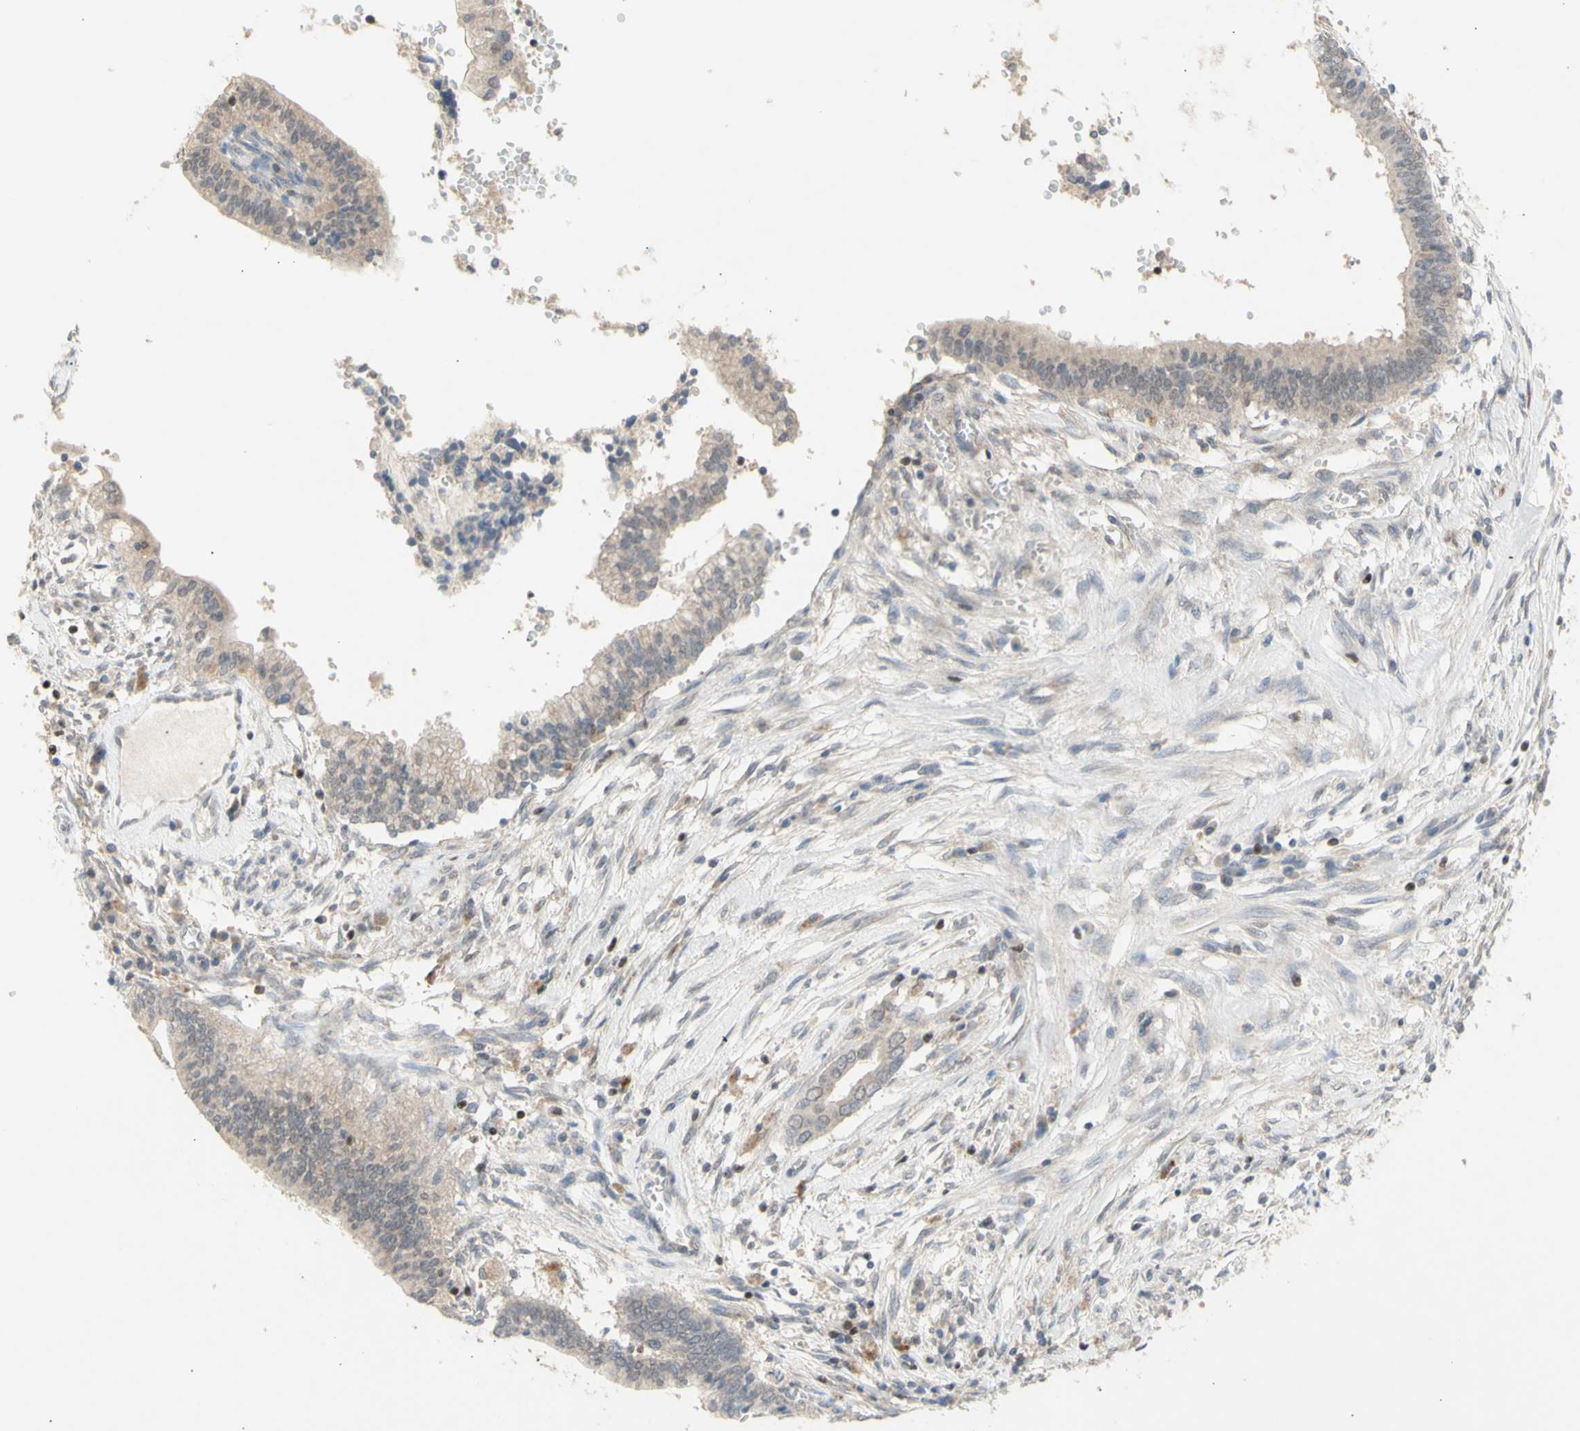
{"staining": {"intensity": "weak", "quantity": "25%-75%", "location": "cytoplasmic/membranous"}, "tissue": "cervical cancer", "cell_type": "Tumor cells", "image_type": "cancer", "snomed": [{"axis": "morphology", "description": "Adenocarcinoma, NOS"}, {"axis": "topography", "description": "Cervix"}], "caption": "Cervical cancer (adenocarcinoma) was stained to show a protein in brown. There is low levels of weak cytoplasmic/membranous positivity in approximately 25%-75% of tumor cells.", "gene": "NLRP1", "patient": {"sex": "female", "age": 44}}